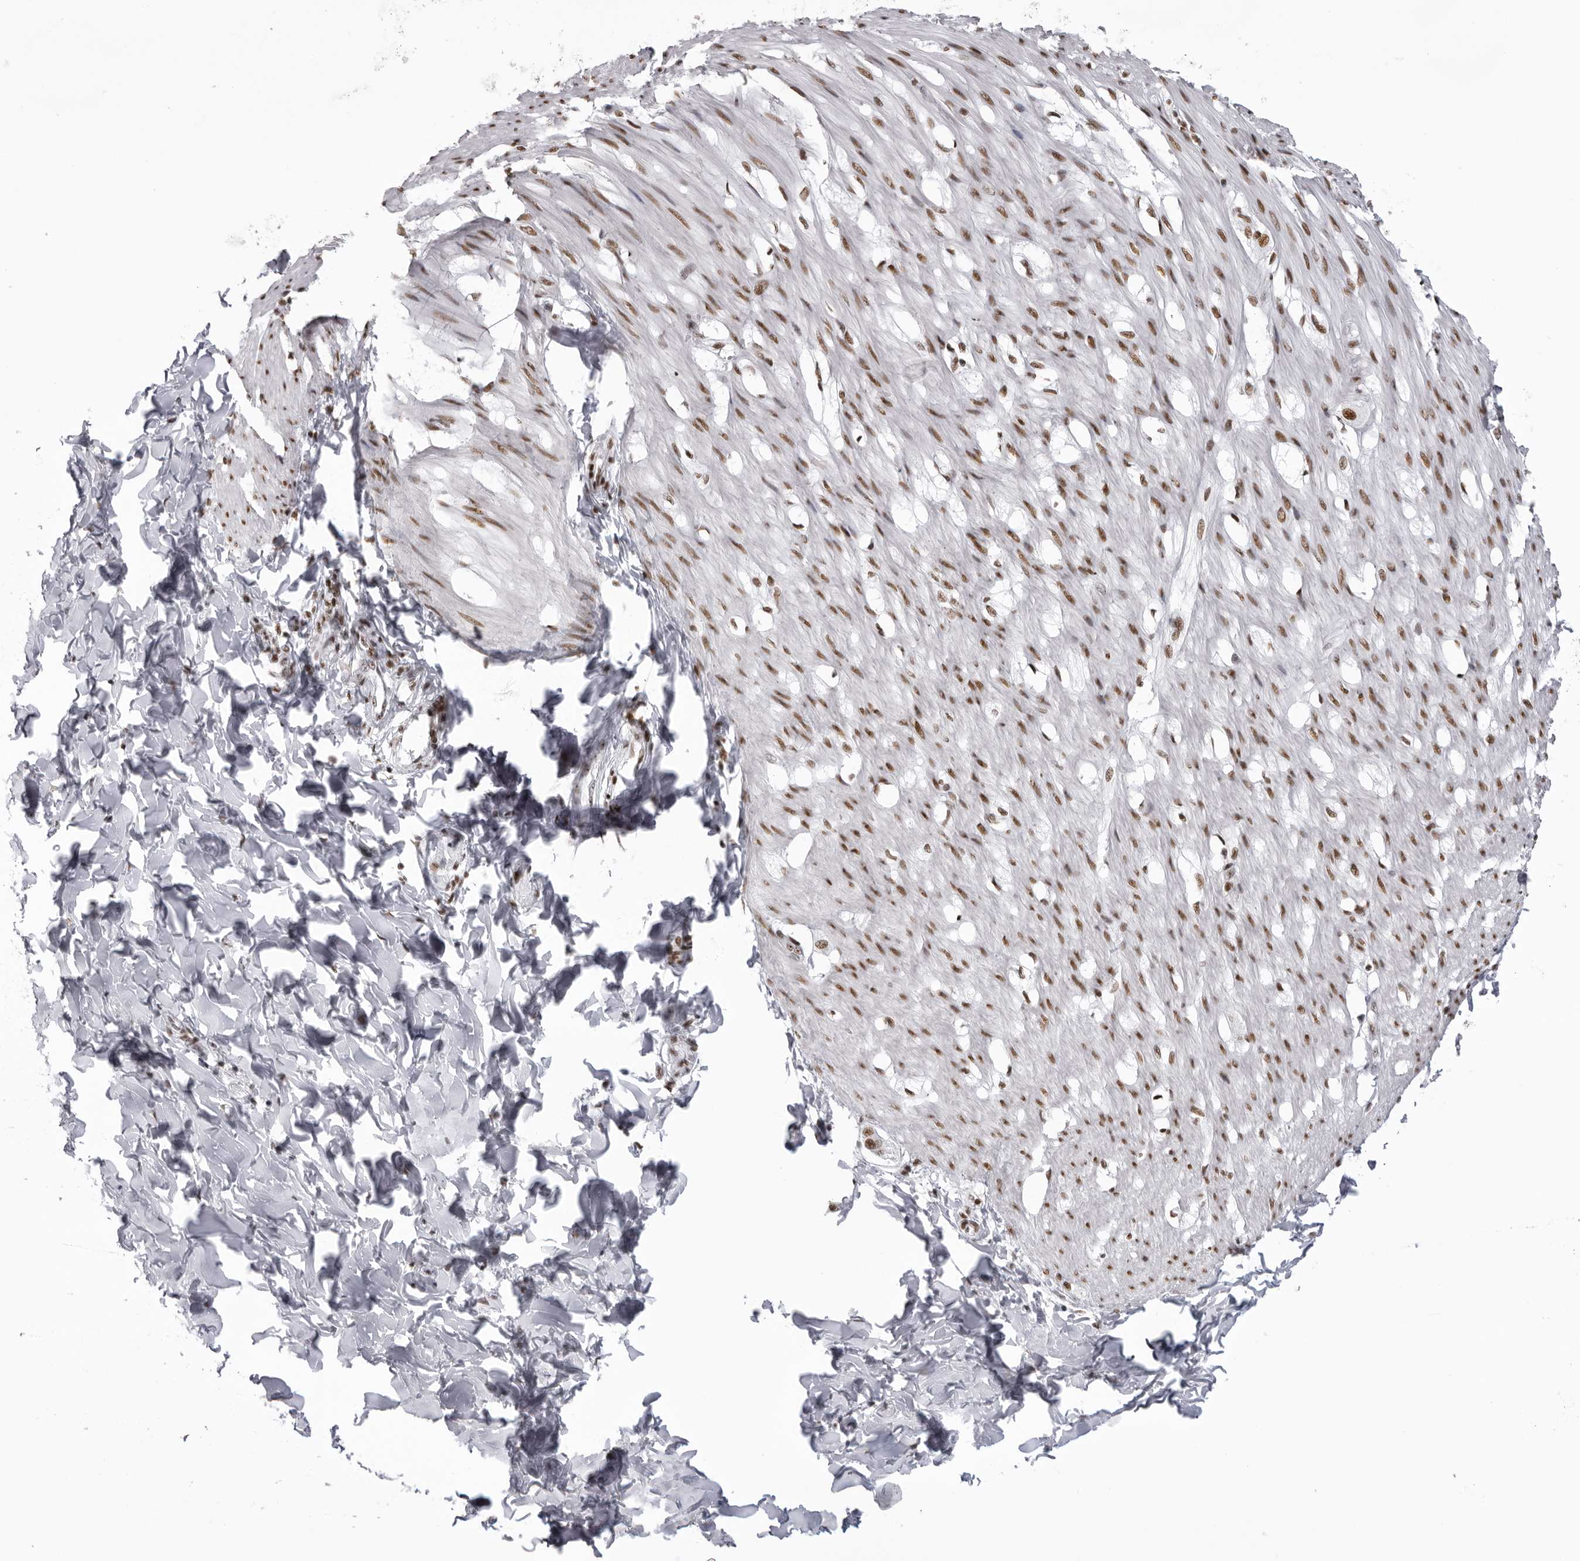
{"staining": {"intensity": "moderate", "quantity": ">75%", "location": "nuclear"}, "tissue": "smooth muscle", "cell_type": "Smooth muscle cells", "image_type": "normal", "snomed": [{"axis": "morphology", "description": "Normal tissue, NOS"}, {"axis": "morphology", "description": "Adenocarcinoma, NOS"}, {"axis": "topography", "description": "Smooth muscle"}, {"axis": "topography", "description": "Colon"}], "caption": "Protein analysis of normal smooth muscle reveals moderate nuclear staining in about >75% of smooth muscle cells. The protein of interest is stained brown, and the nuclei are stained in blue (DAB (3,3'-diaminobenzidine) IHC with brightfield microscopy, high magnification).", "gene": "DHX9", "patient": {"sex": "male", "age": 14}}